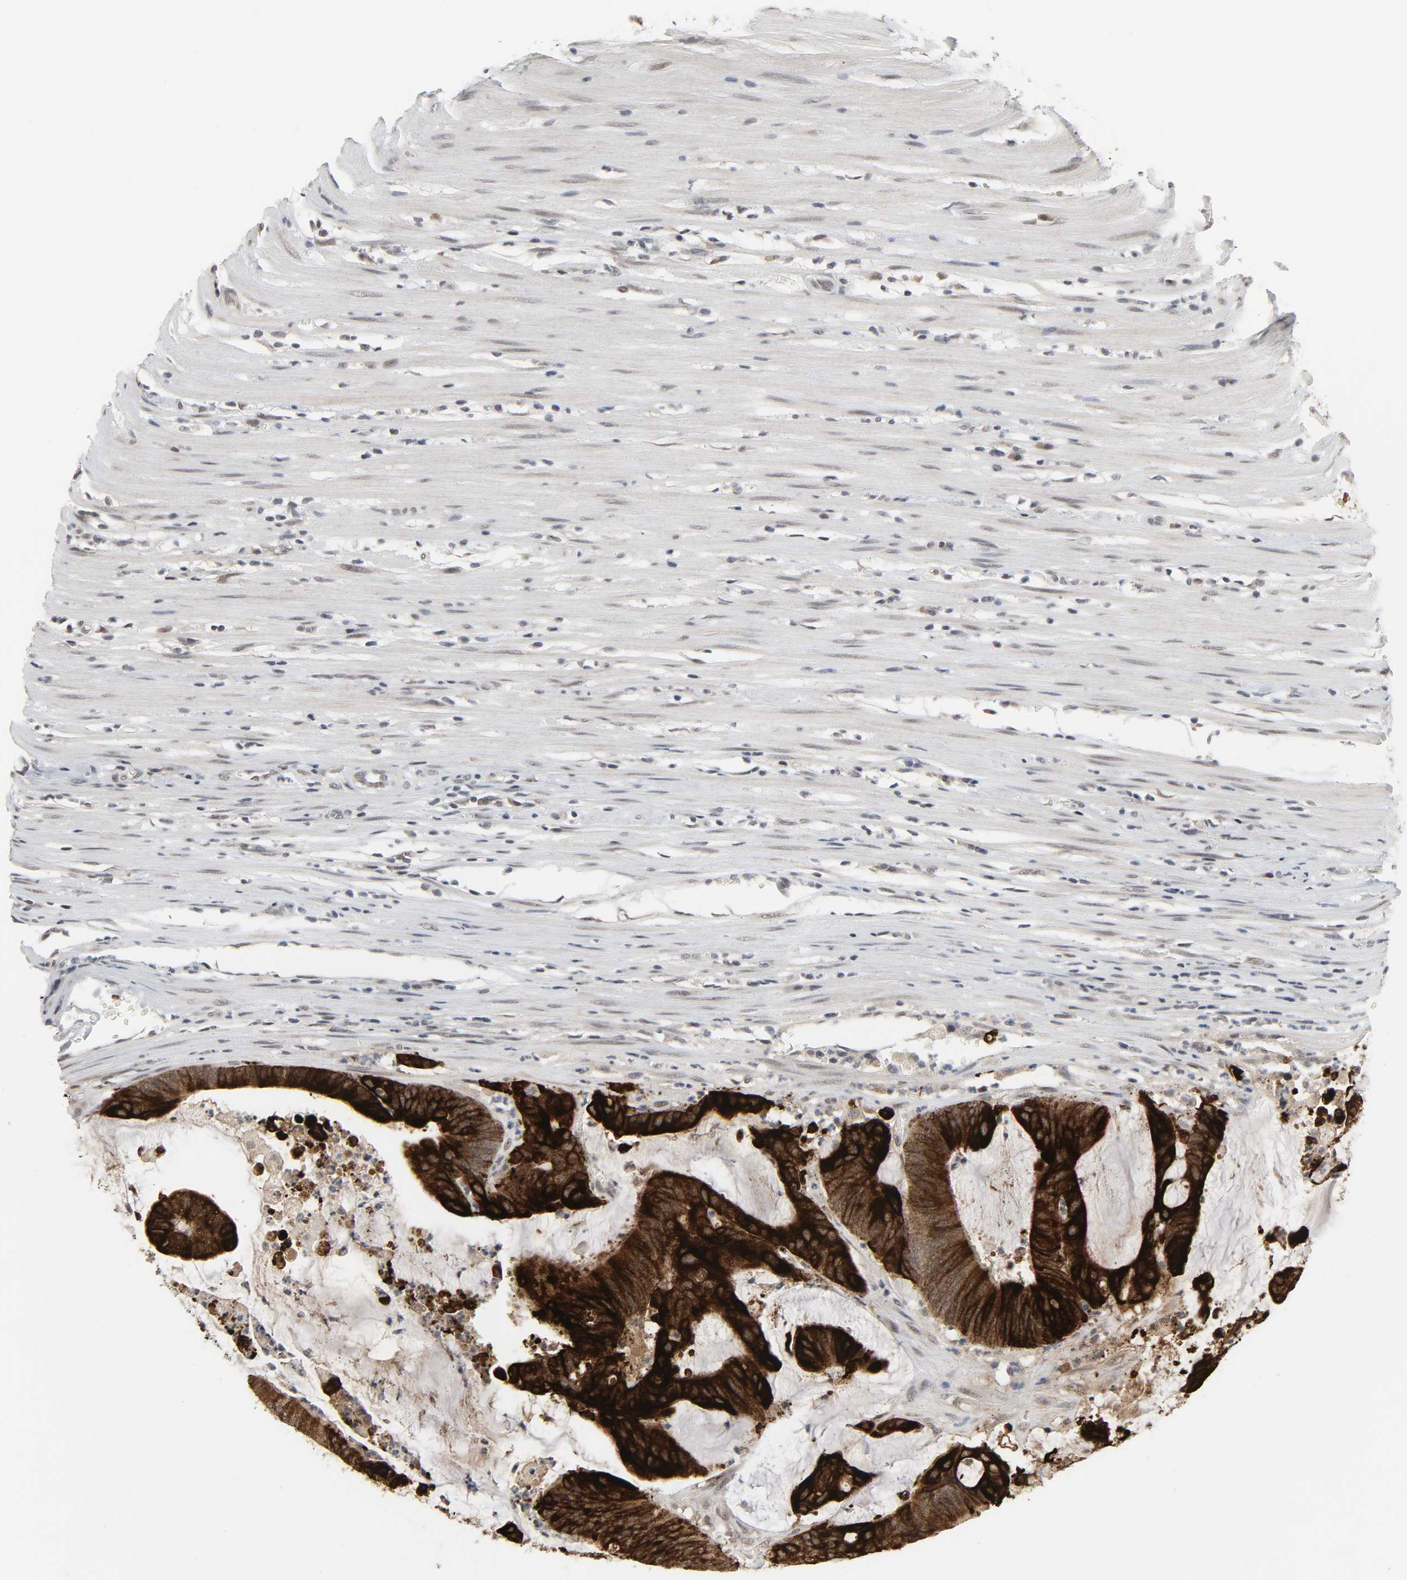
{"staining": {"intensity": "strong", "quantity": ">75%", "location": "cytoplasmic/membranous"}, "tissue": "colorectal cancer", "cell_type": "Tumor cells", "image_type": "cancer", "snomed": [{"axis": "morphology", "description": "Adenocarcinoma, NOS"}, {"axis": "topography", "description": "Rectum"}], "caption": "About >75% of tumor cells in human colorectal cancer (adenocarcinoma) reveal strong cytoplasmic/membranous protein positivity as visualized by brown immunohistochemical staining.", "gene": "MUC1", "patient": {"sex": "female", "age": 66}}